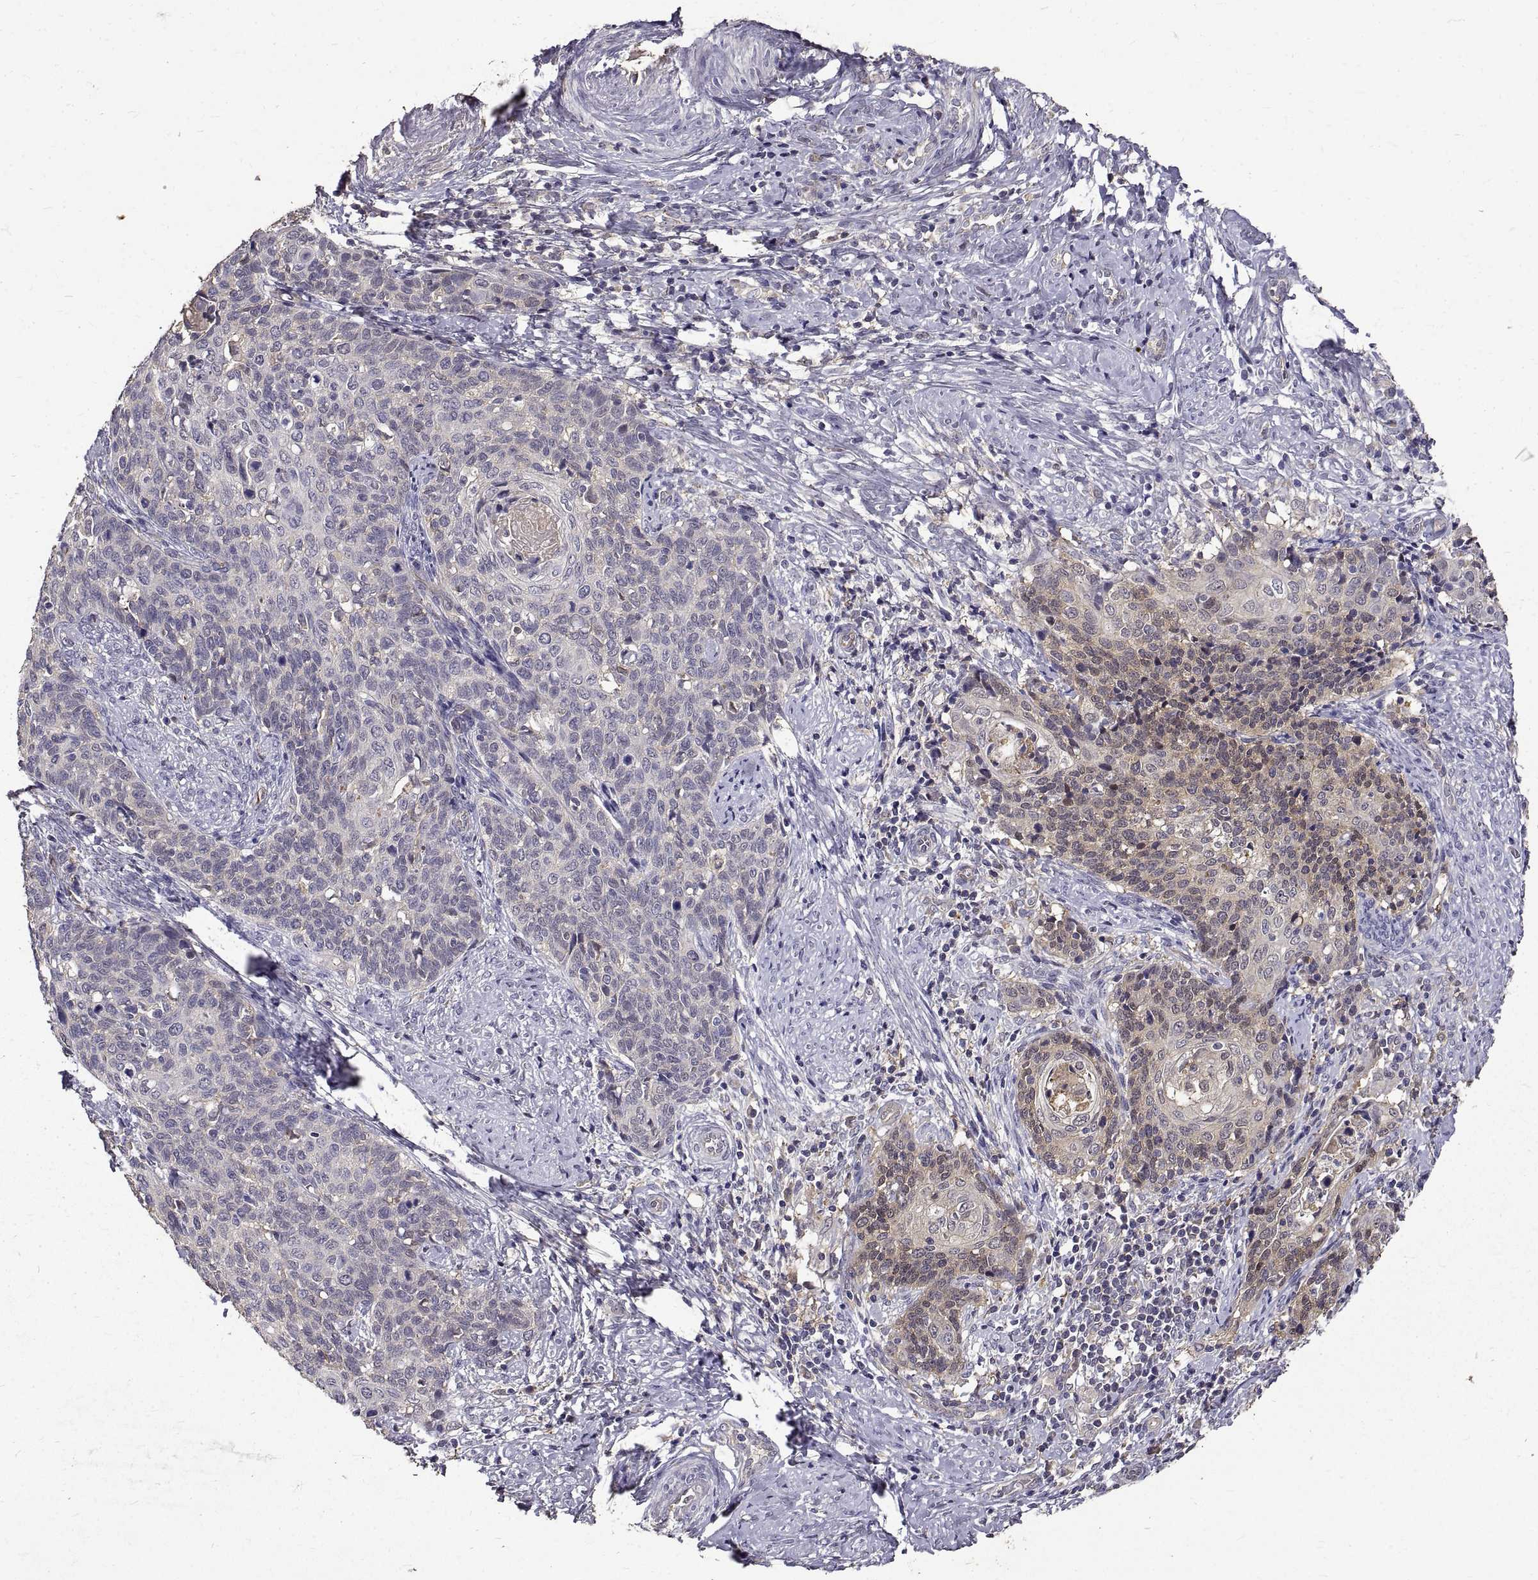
{"staining": {"intensity": "weak", "quantity": "25%-75%", "location": "cytoplasmic/membranous"}, "tissue": "cervical cancer", "cell_type": "Tumor cells", "image_type": "cancer", "snomed": [{"axis": "morphology", "description": "Squamous cell carcinoma, NOS"}, {"axis": "topography", "description": "Cervix"}], "caption": "A histopathology image of human cervical cancer stained for a protein exhibits weak cytoplasmic/membranous brown staining in tumor cells.", "gene": "PEA15", "patient": {"sex": "female", "age": 39}}